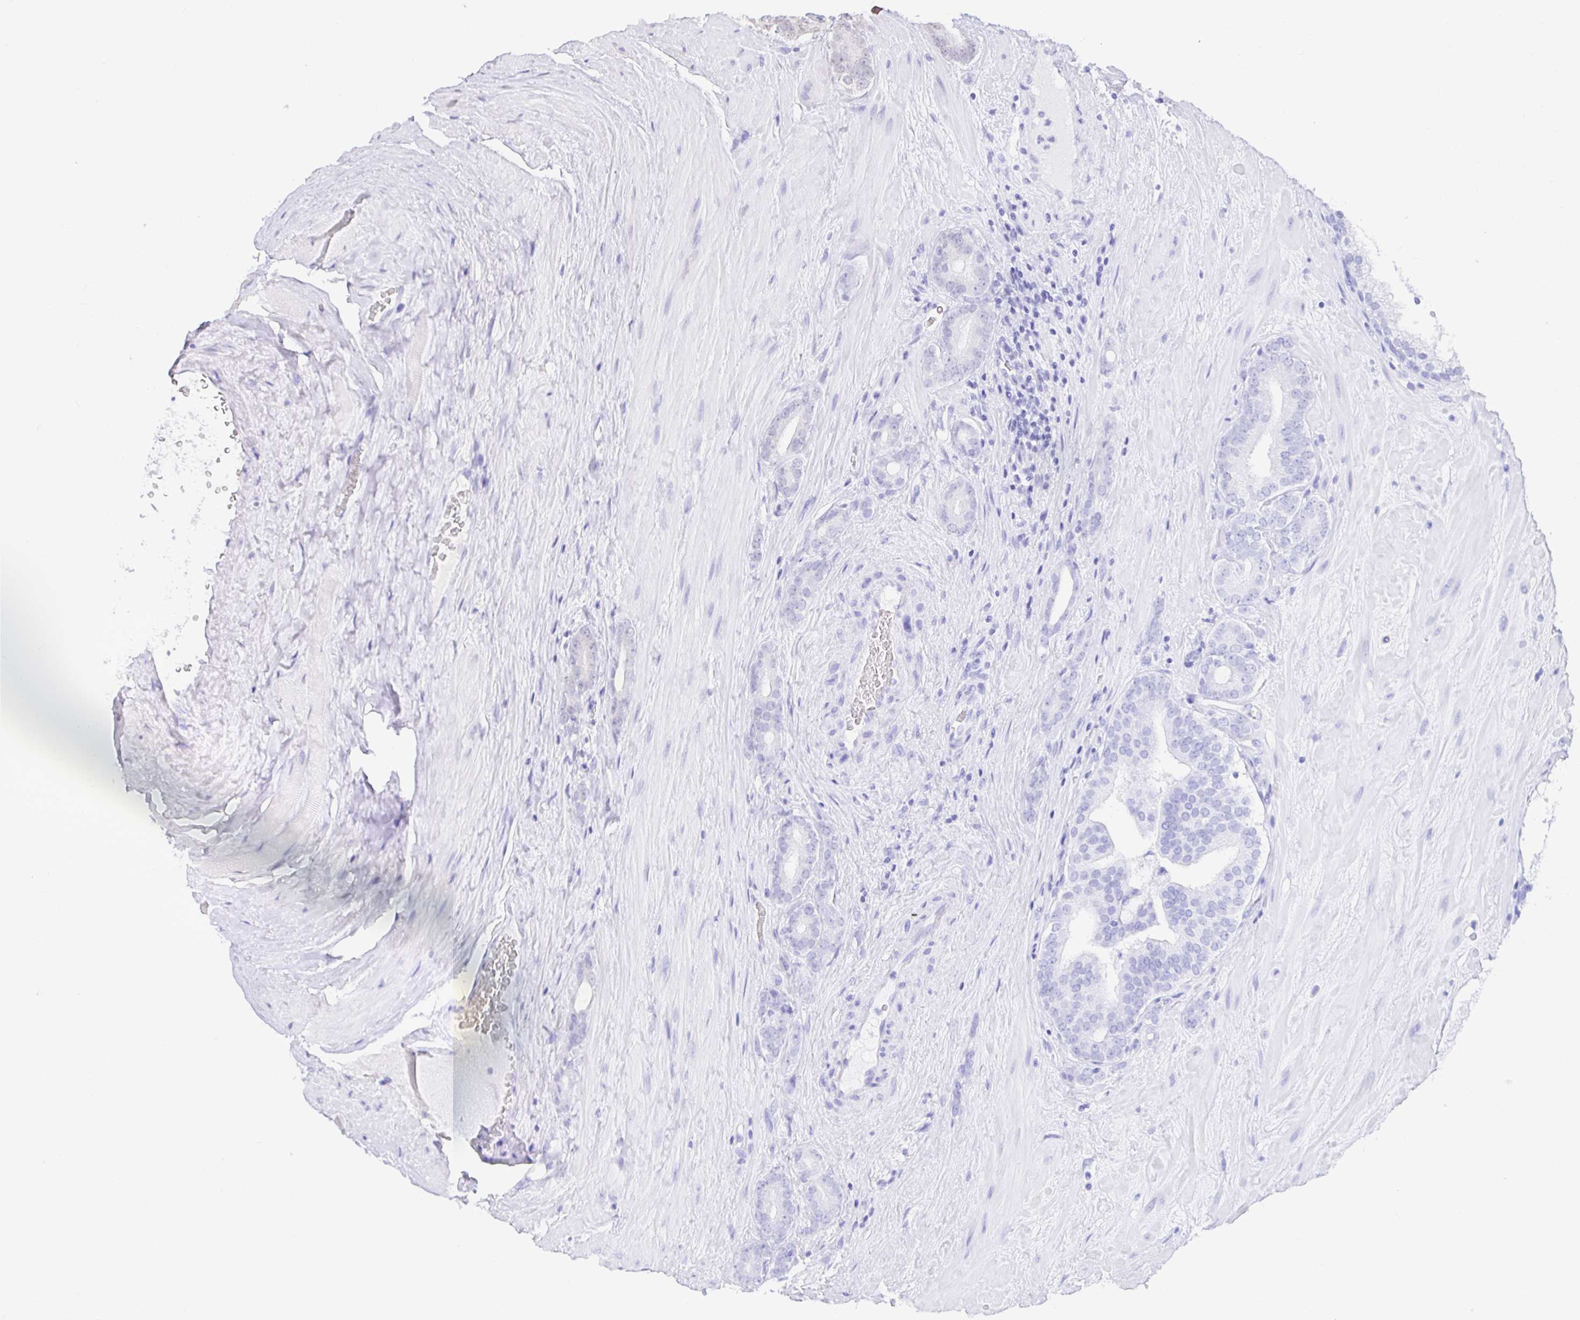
{"staining": {"intensity": "negative", "quantity": "none", "location": "none"}, "tissue": "prostate cancer", "cell_type": "Tumor cells", "image_type": "cancer", "snomed": [{"axis": "morphology", "description": "Adenocarcinoma, High grade"}, {"axis": "topography", "description": "Prostate"}], "caption": "An IHC micrograph of adenocarcinoma (high-grade) (prostate) is shown. There is no staining in tumor cells of adenocarcinoma (high-grade) (prostate).", "gene": "EZHIP", "patient": {"sex": "male", "age": 66}}